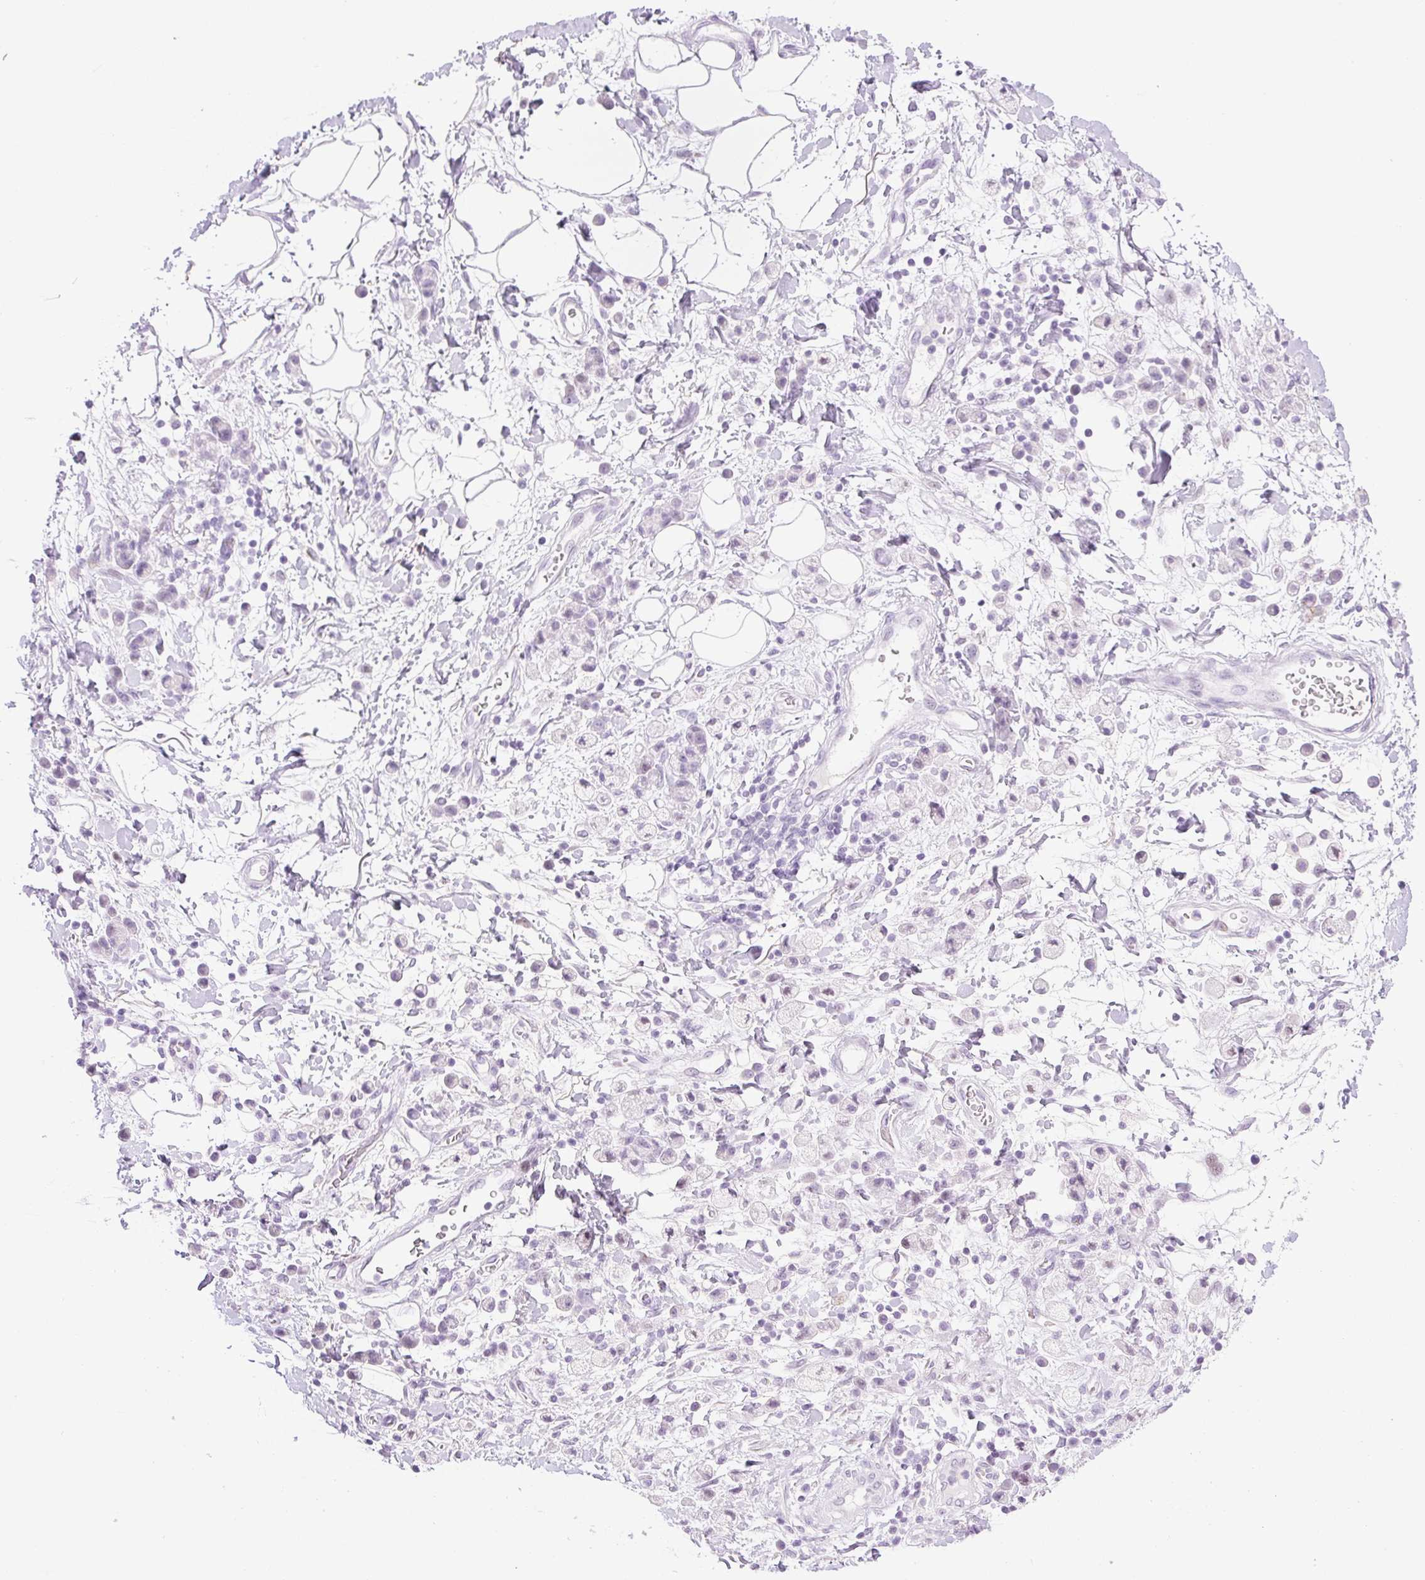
{"staining": {"intensity": "negative", "quantity": "none", "location": "none"}, "tissue": "stomach cancer", "cell_type": "Tumor cells", "image_type": "cancer", "snomed": [{"axis": "morphology", "description": "Adenocarcinoma, NOS"}, {"axis": "topography", "description": "Stomach"}], "caption": "Tumor cells show no significant positivity in stomach cancer (adenocarcinoma).", "gene": "SP140L", "patient": {"sex": "male", "age": 77}}